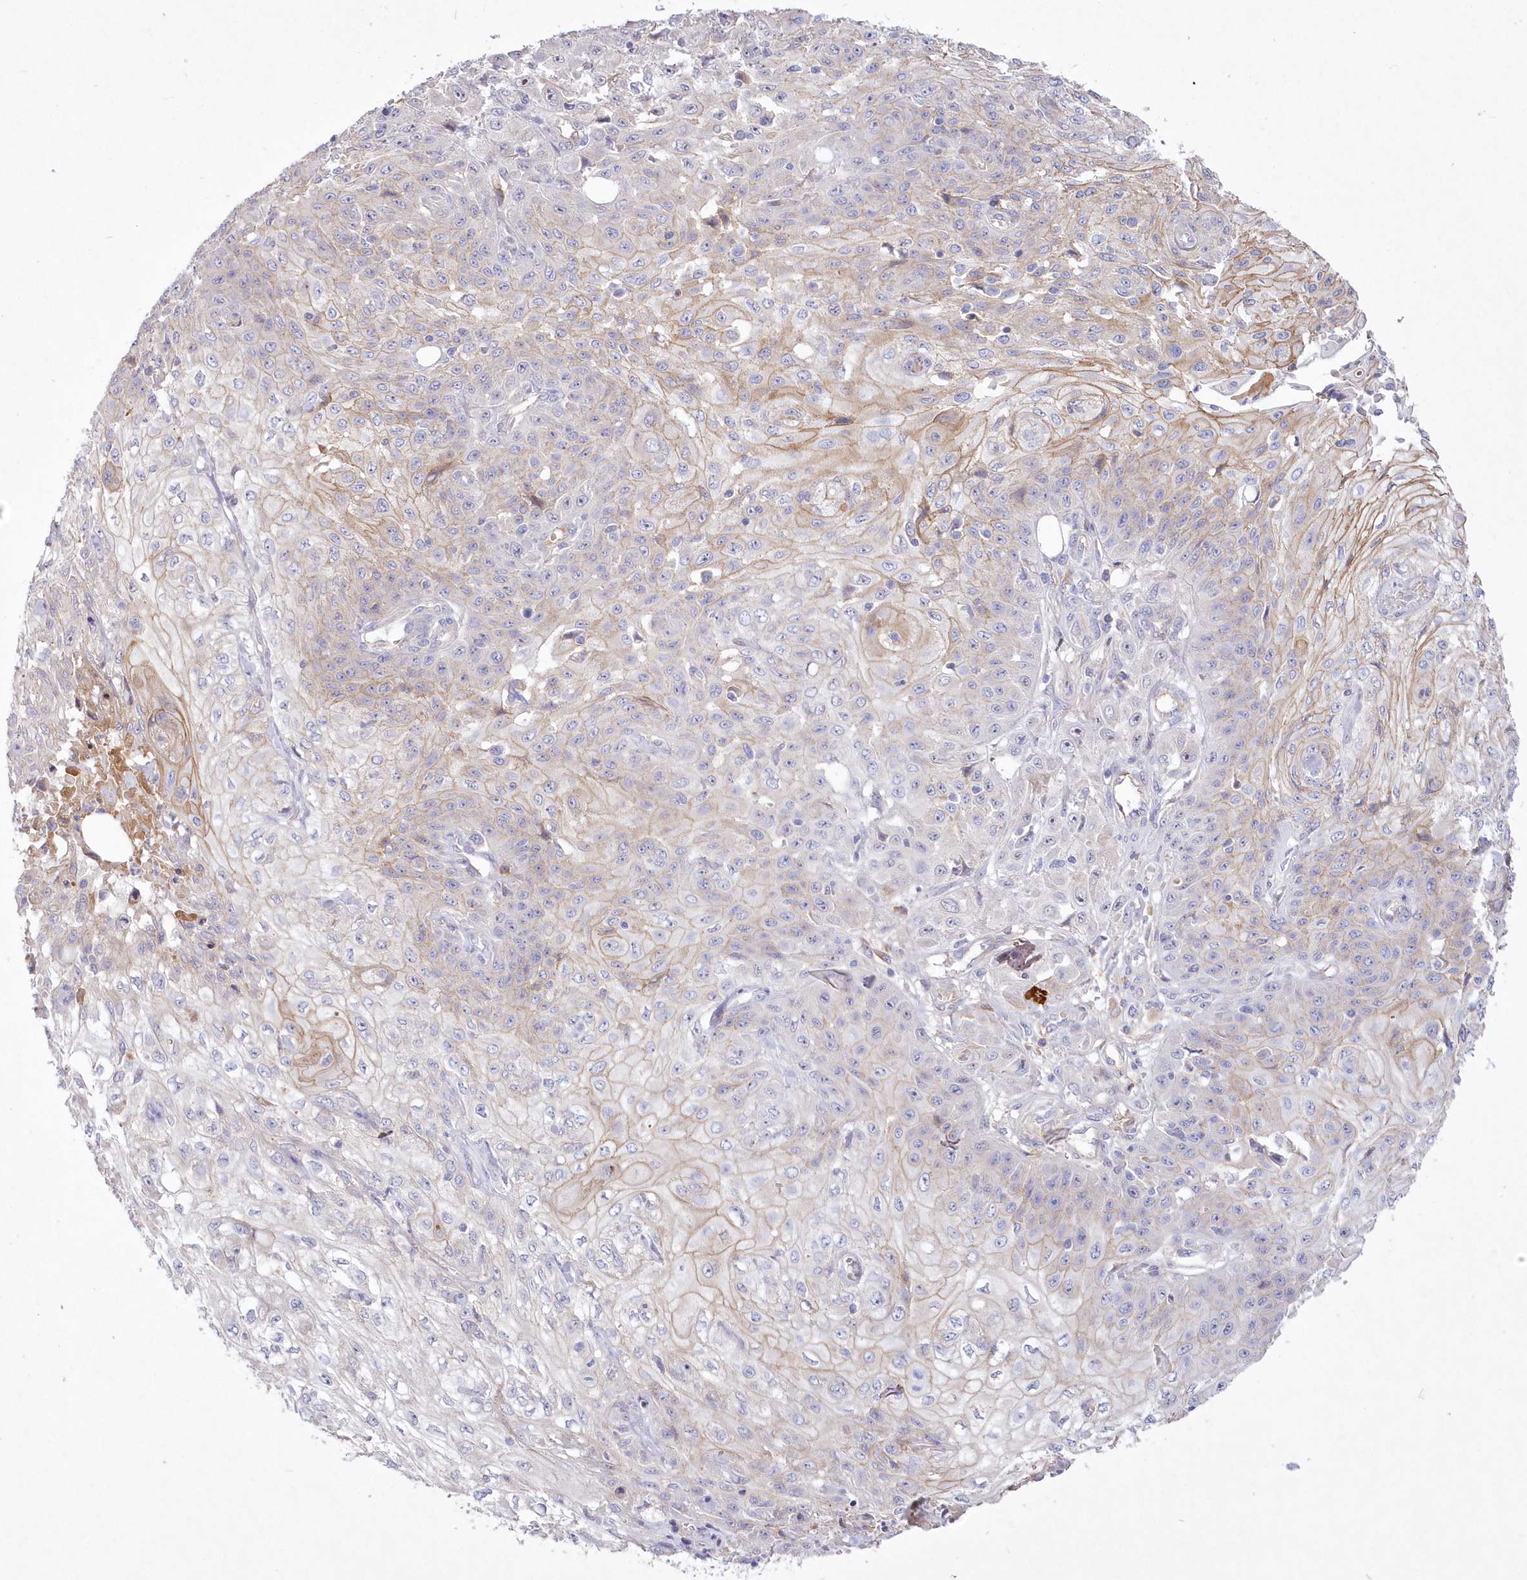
{"staining": {"intensity": "weak", "quantity": "<25%", "location": "cytoplasmic/membranous"}, "tissue": "skin cancer", "cell_type": "Tumor cells", "image_type": "cancer", "snomed": [{"axis": "morphology", "description": "Squamous cell carcinoma, NOS"}, {"axis": "morphology", "description": "Squamous cell carcinoma, metastatic, NOS"}, {"axis": "topography", "description": "Skin"}, {"axis": "topography", "description": "Lymph node"}], "caption": "This is an IHC photomicrograph of human metastatic squamous cell carcinoma (skin). There is no staining in tumor cells.", "gene": "WBP1L", "patient": {"sex": "male", "age": 75}}